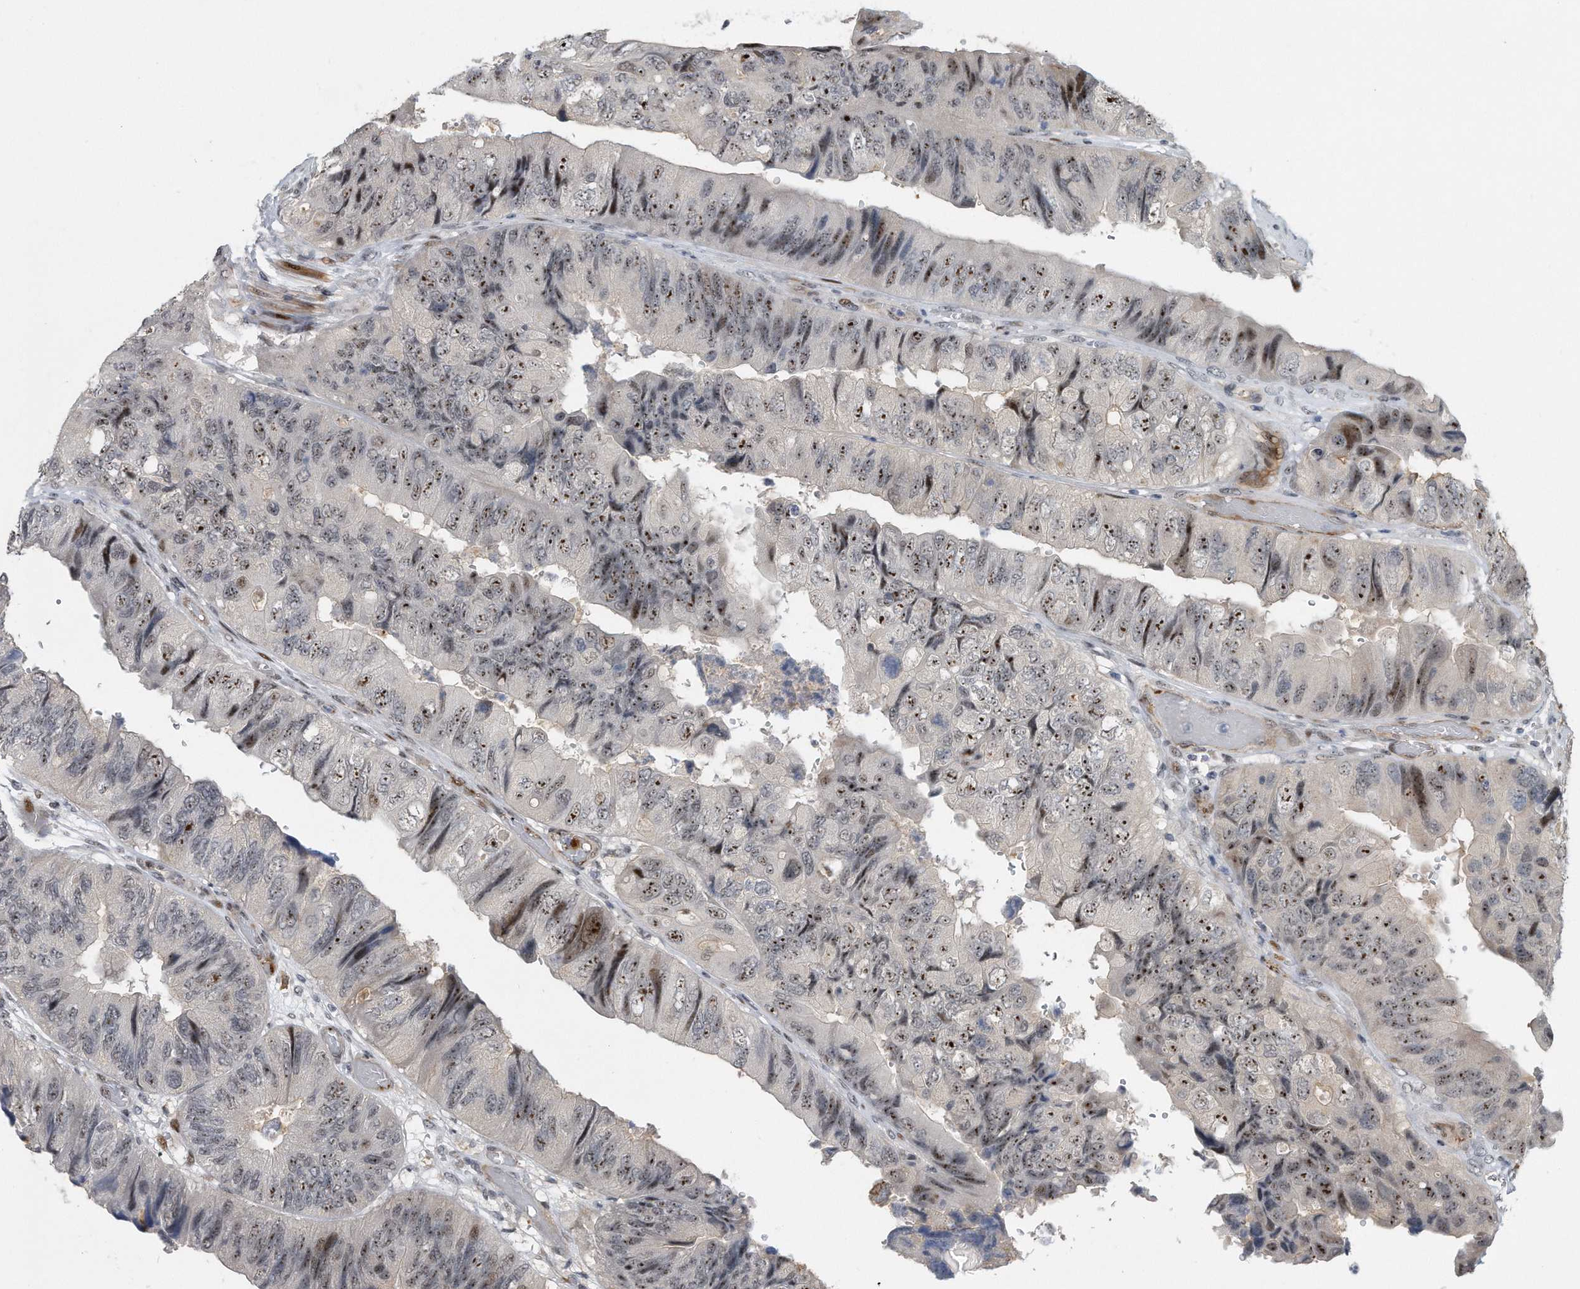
{"staining": {"intensity": "strong", "quantity": "25%-75%", "location": "nuclear"}, "tissue": "colorectal cancer", "cell_type": "Tumor cells", "image_type": "cancer", "snomed": [{"axis": "morphology", "description": "Adenocarcinoma, NOS"}, {"axis": "topography", "description": "Rectum"}], "caption": "Protein staining of adenocarcinoma (colorectal) tissue reveals strong nuclear expression in approximately 25%-75% of tumor cells. (brown staining indicates protein expression, while blue staining denotes nuclei).", "gene": "PGBD2", "patient": {"sex": "male", "age": 63}}